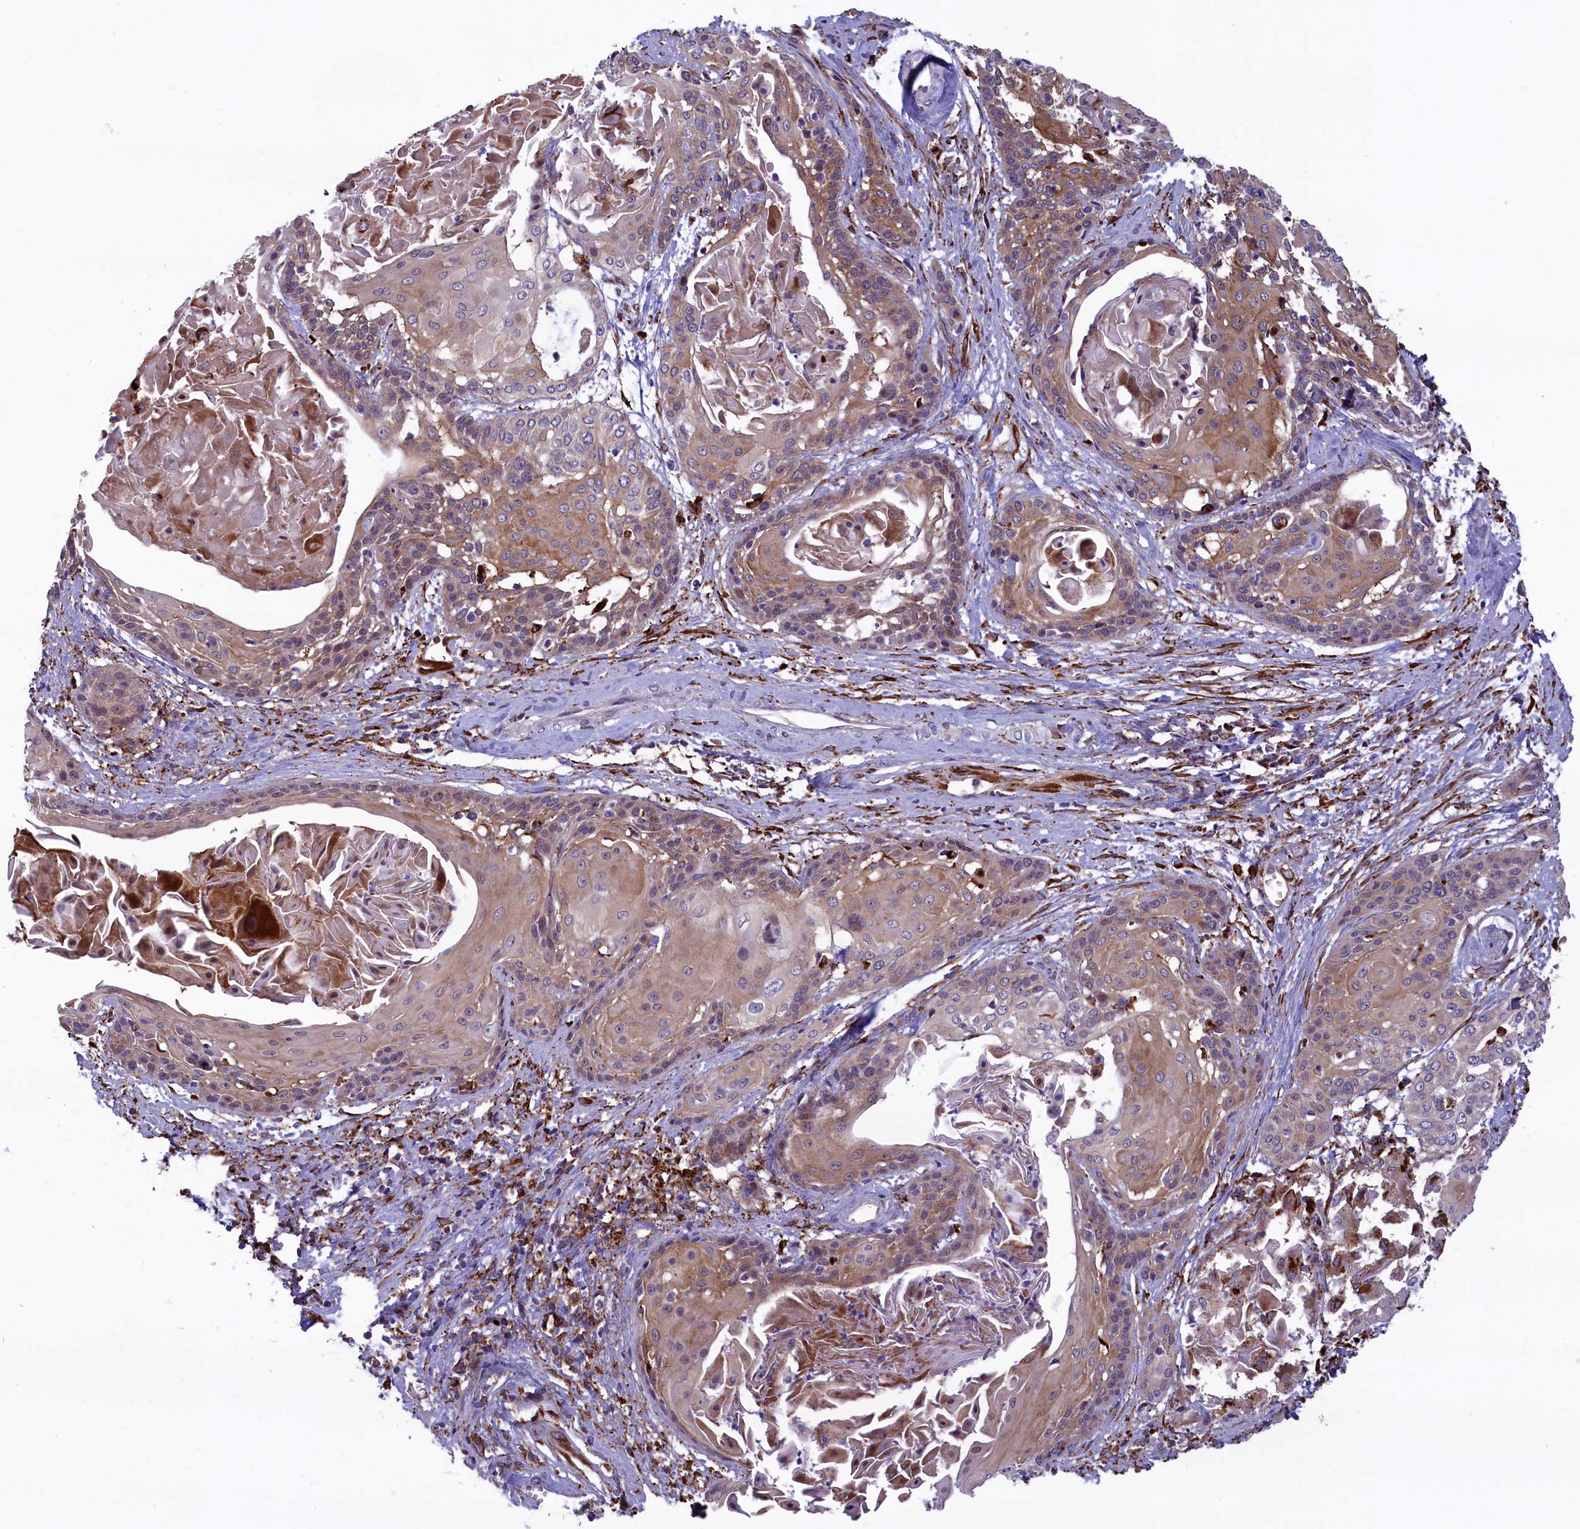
{"staining": {"intensity": "moderate", "quantity": "25%-75%", "location": "cytoplasmic/membranous"}, "tissue": "cervical cancer", "cell_type": "Tumor cells", "image_type": "cancer", "snomed": [{"axis": "morphology", "description": "Squamous cell carcinoma, NOS"}, {"axis": "topography", "description": "Cervix"}], "caption": "This is a micrograph of immunohistochemistry (IHC) staining of cervical cancer (squamous cell carcinoma), which shows moderate staining in the cytoplasmic/membranous of tumor cells.", "gene": "MAN2B1", "patient": {"sex": "female", "age": 57}}